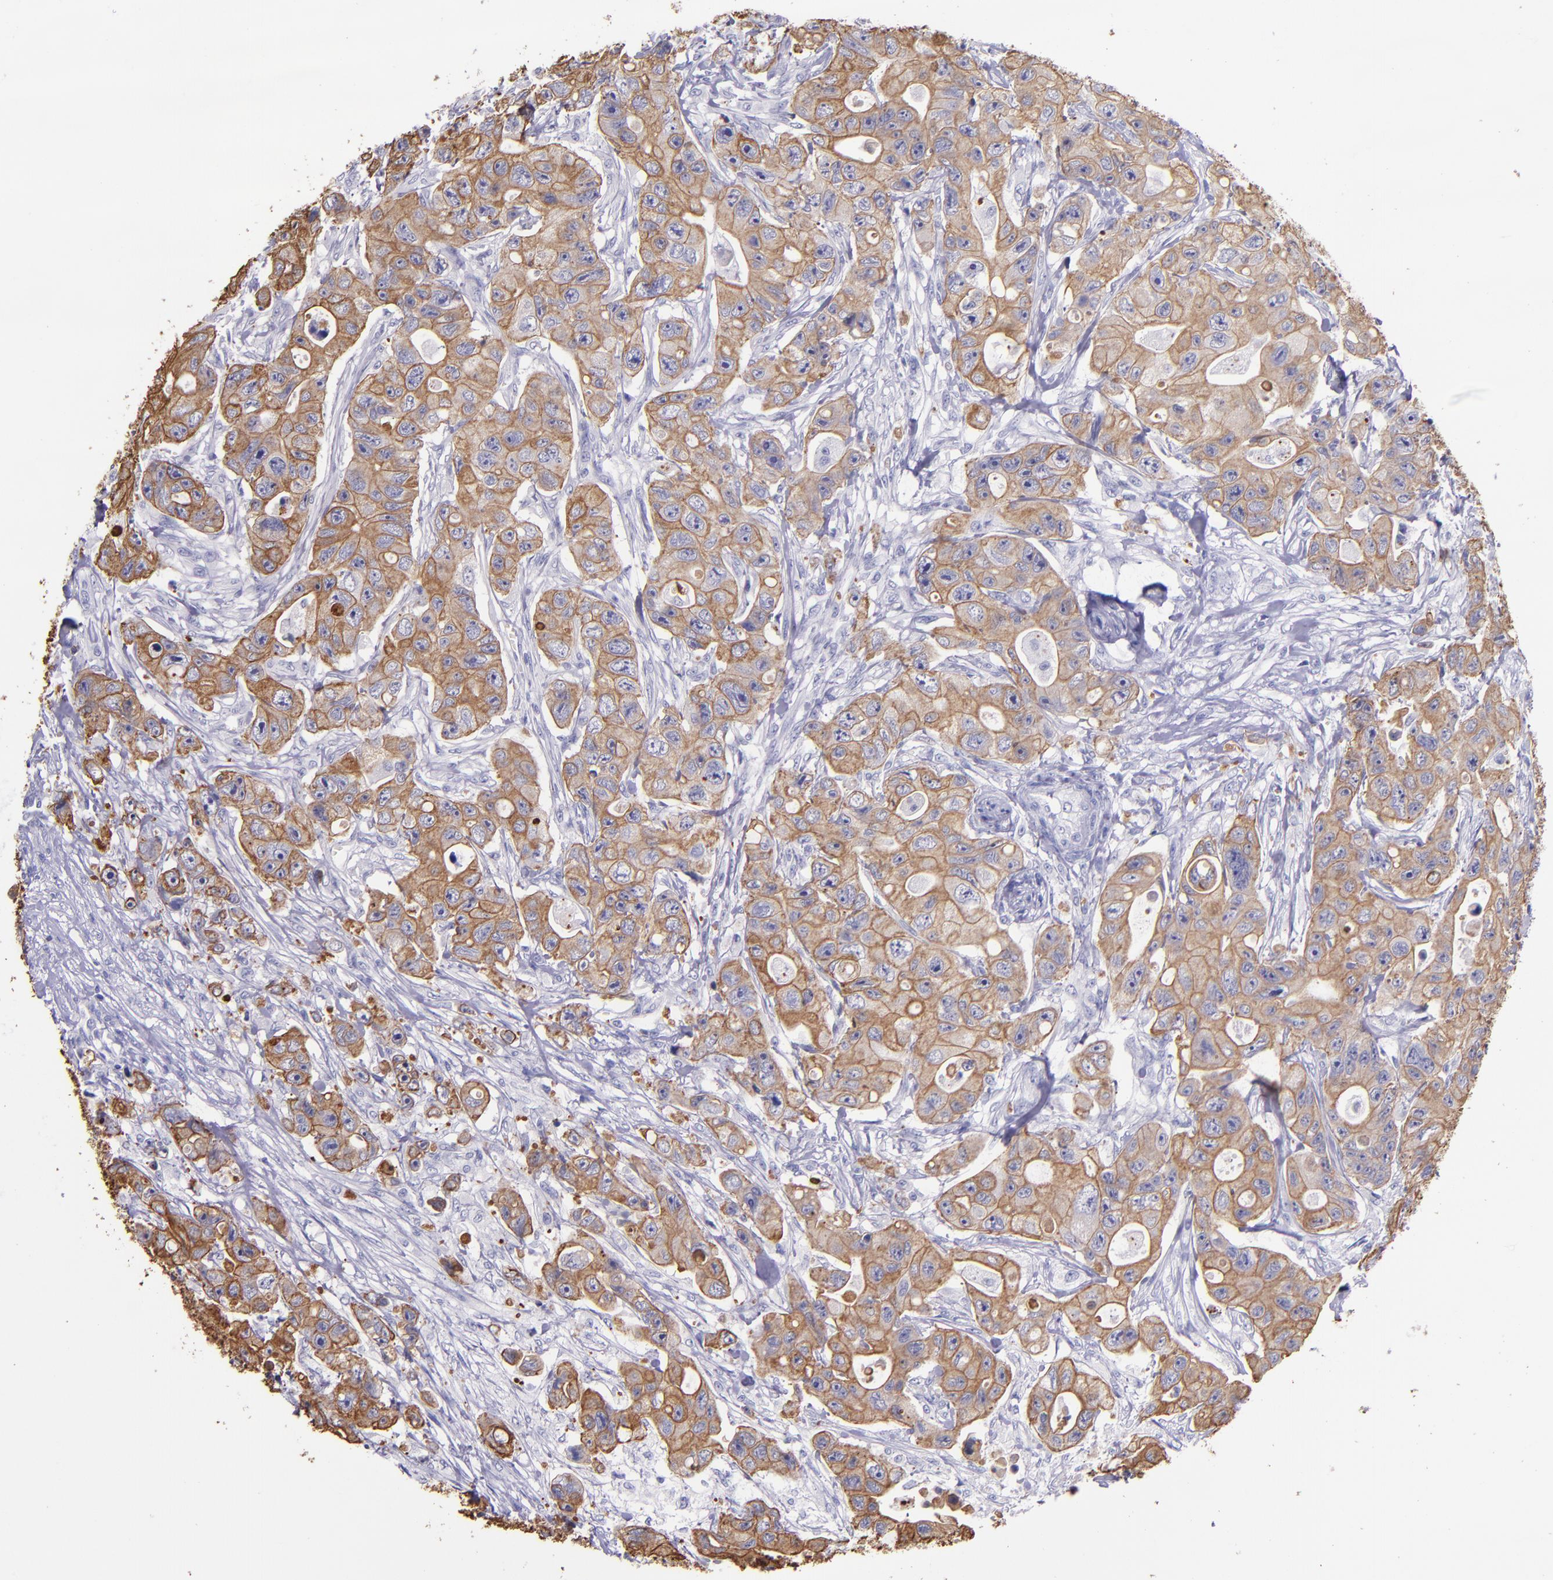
{"staining": {"intensity": "moderate", "quantity": ">75%", "location": "cytoplasmic/membranous"}, "tissue": "colorectal cancer", "cell_type": "Tumor cells", "image_type": "cancer", "snomed": [{"axis": "morphology", "description": "Adenocarcinoma, NOS"}, {"axis": "topography", "description": "Colon"}], "caption": "This is a photomicrograph of IHC staining of colorectal cancer, which shows moderate positivity in the cytoplasmic/membranous of tumor cells.", "gene": "KRT4", "patient": {"sex": "female", "age": 46}}